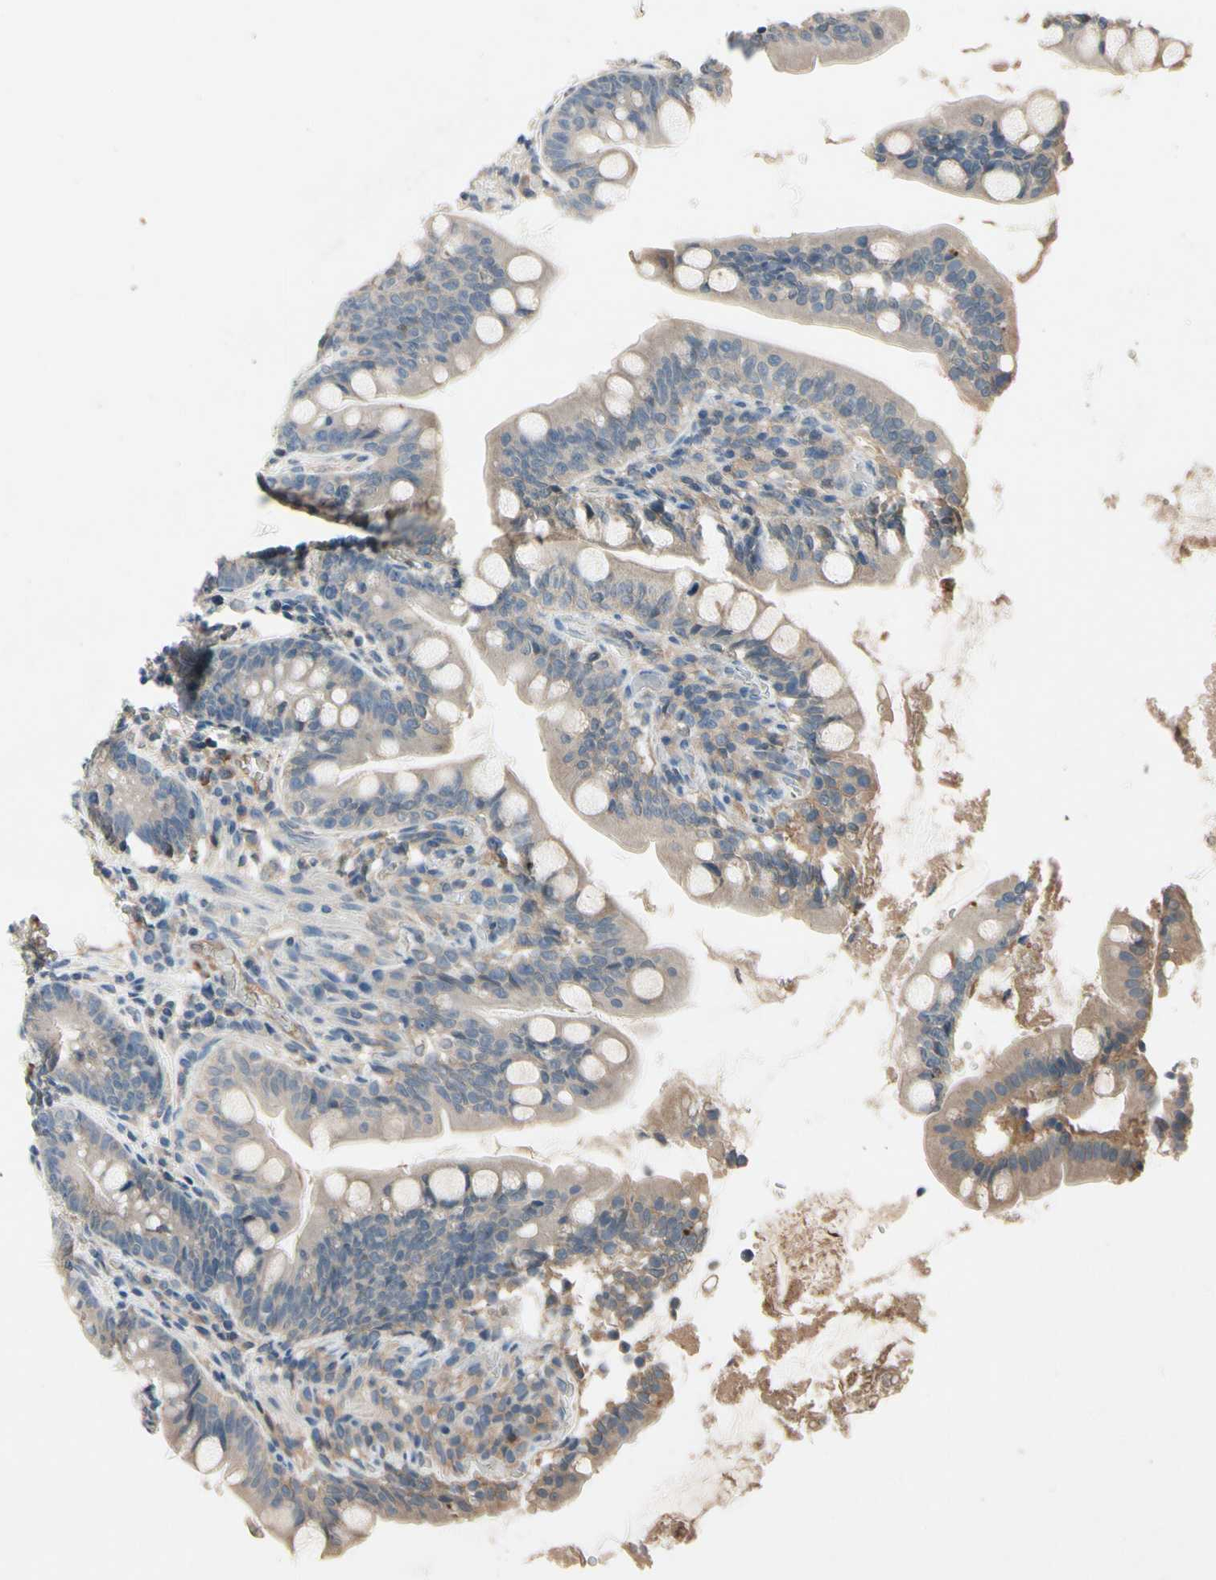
{"staining": {"intensity": "weak", "quantity": "<25%", "location": "cytoplasmic/membranous"}, "tissue": "small intestine", "cell_type": "Glandular cells", "image_type": "normal", "snomed": [{"axis": "morphology", "description": "Normal tissue, NOS"}, {"axis": "topography", "description": "Small intestine"}], "caption": "Immunohistochemical staining of unremarkable small intestine exhibits no significant positivity in glandular cells.", "gene": "IL1RL1", "patient": {"sex": "female", "age": 56}}